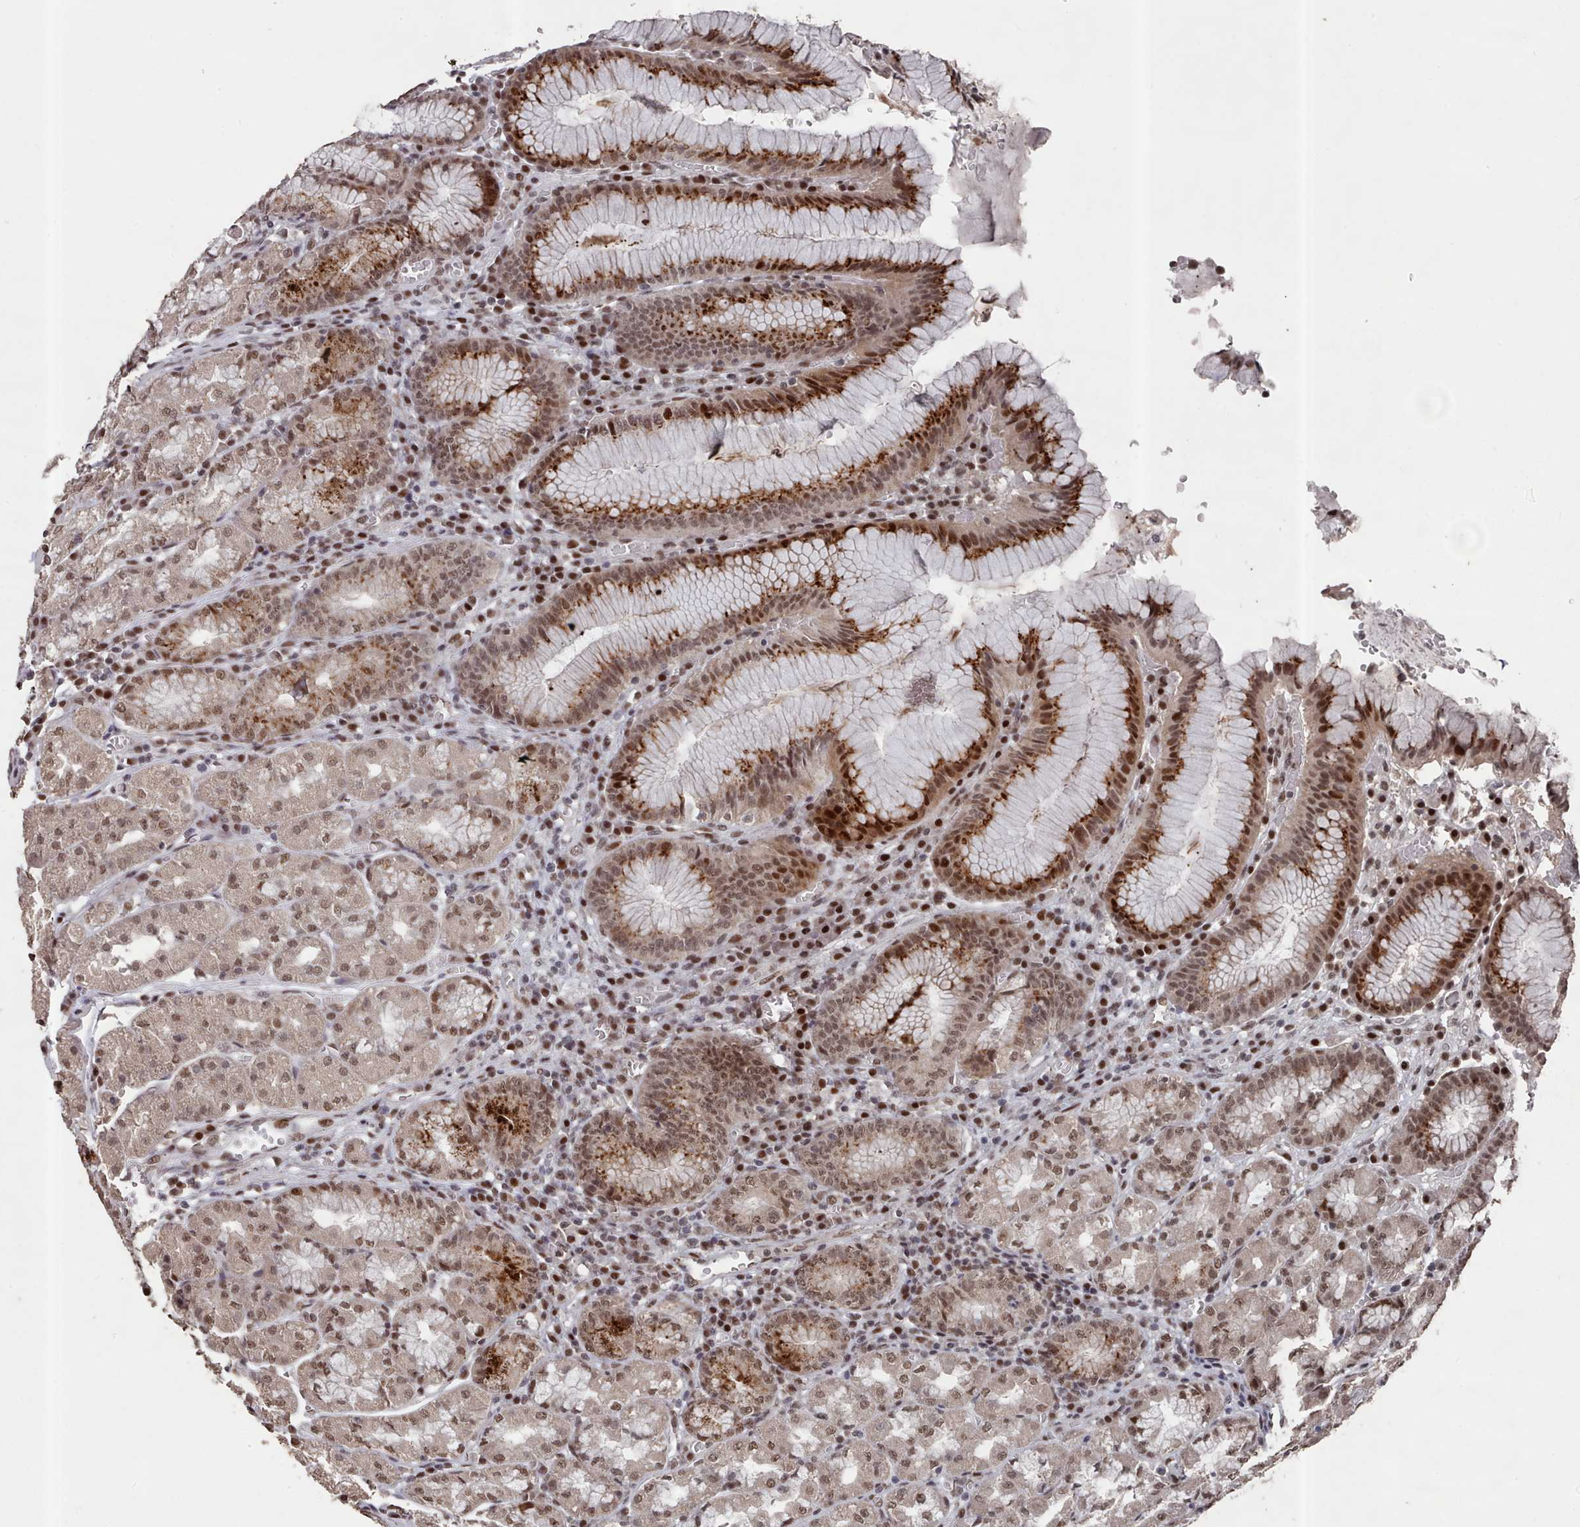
{"staining": {"intensity": "moderate", "quantity": ">75%", "location": "cytoplasmic/membranous,nuclear"}, "tissue": "stomach", "cell_type": "Glandular cells", "image_type": "normal", "snomed": [{"axis": "morphology", "description": "Normal tissue, NOS"}, {"axis": "topography", "description": "Stomach"}], "caption": "Immunohistochemical staining of unremarkable human stomach displays moderate cytoplasmic/membranous,nuclear protein expression in approximately >75% of glandular cells. (DAB (3,3'-diaminobenzidine) IHC with brightfield microscopy, high magnification).", "gene": "PNRC2", "patient": {"sex": "male", "age": 55}}